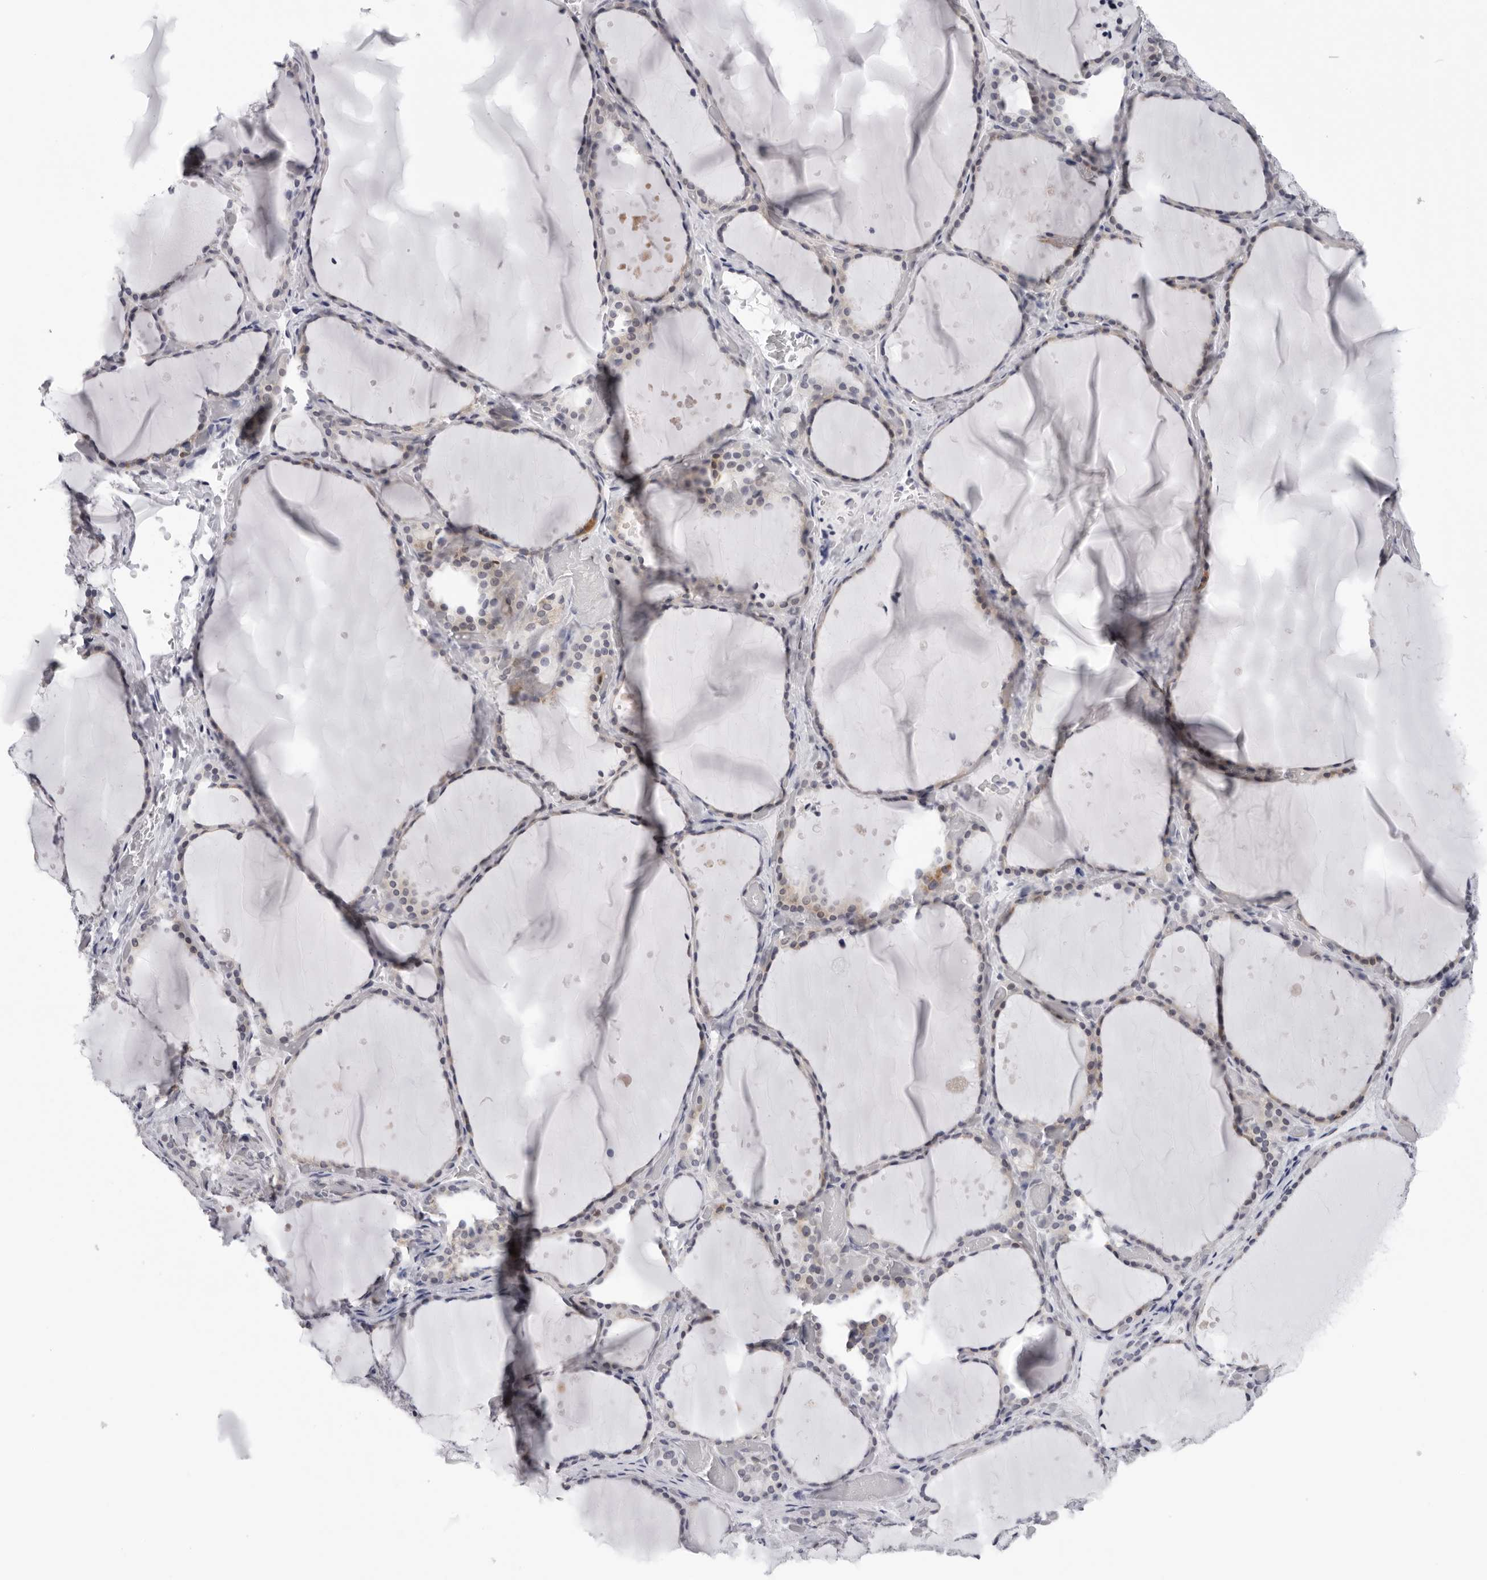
{"staining": {"intensity": "negative", "quantity": "none", "location": "none"}, "tissue": "thyroid gland", "cell_type": "Glandular cells", "image_type": "normal", "snomed": [{"axis": "morphology", "description": "Normal tissue, NOS"}, {"axis": "topography", "description": "Thyroid gland"}], "caption": "This is an immunohistochemistry micrograph of normal thyroid gland. There is no positivity in glandular cells.", "gene": "CPT2", "patient": {"sex": "female", "age": 44}}